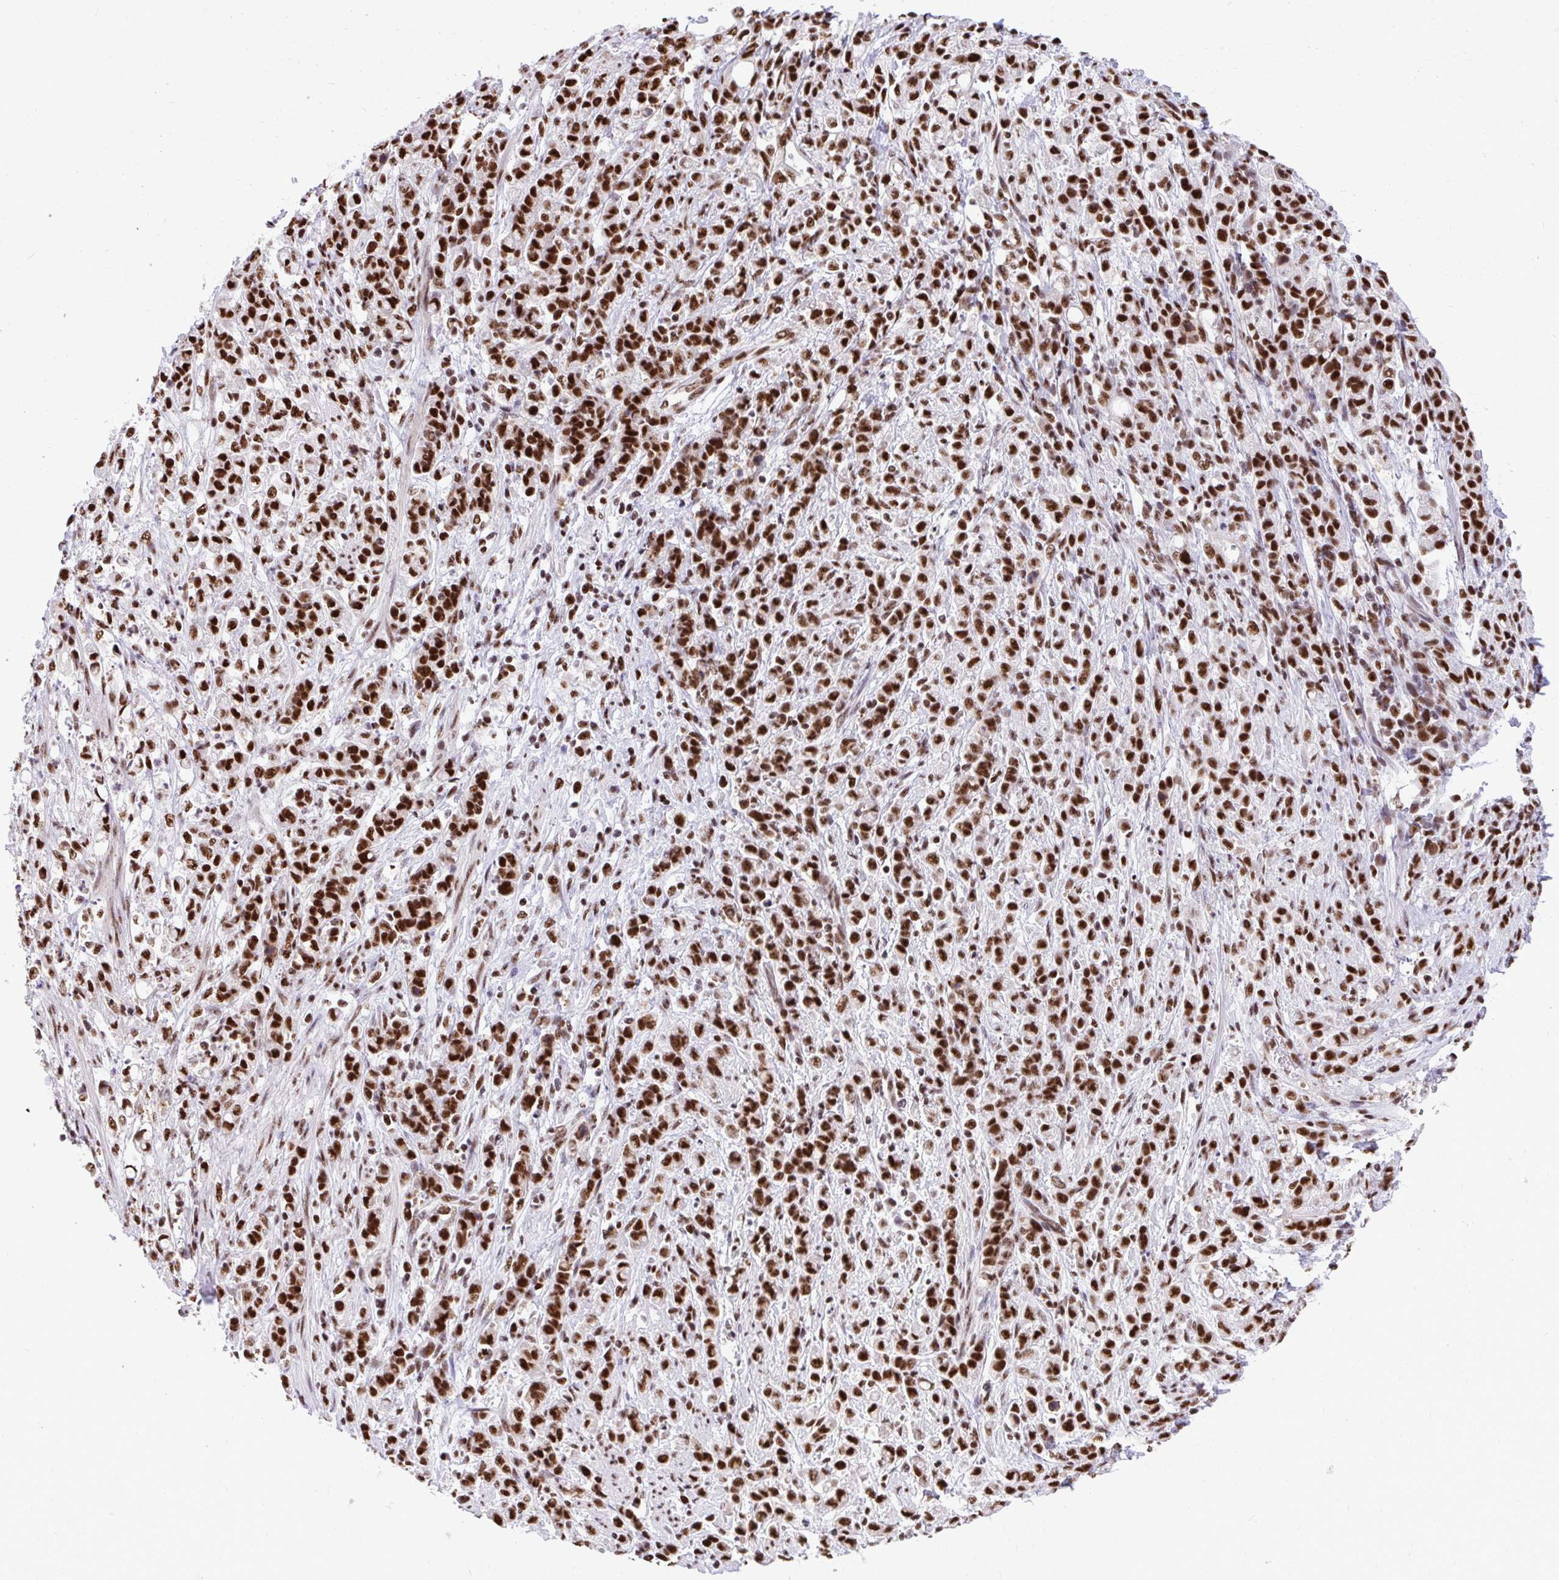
{"staining": {"intensity": "strong", "quantity": ">75%", "location": "nuclear"}, "tissue": "stomach cancer", "cell_type": "Tumor cells", "image_type": "cancer", "snomed": [{"axis": "morphology", "description": "Adenocarcinoma, NOS"}, {"axis": "topography", "description": "Stomach"}], "caption": "DAB (3,3'-diaminobenzidine) immunohistochemical staining of human stomach adenocarcinoma exhibits strong nuclear protein expression in about >75% of tumor cells.", "gene": "PRPF19", "patient": {"sex": "female", "age": 60}}